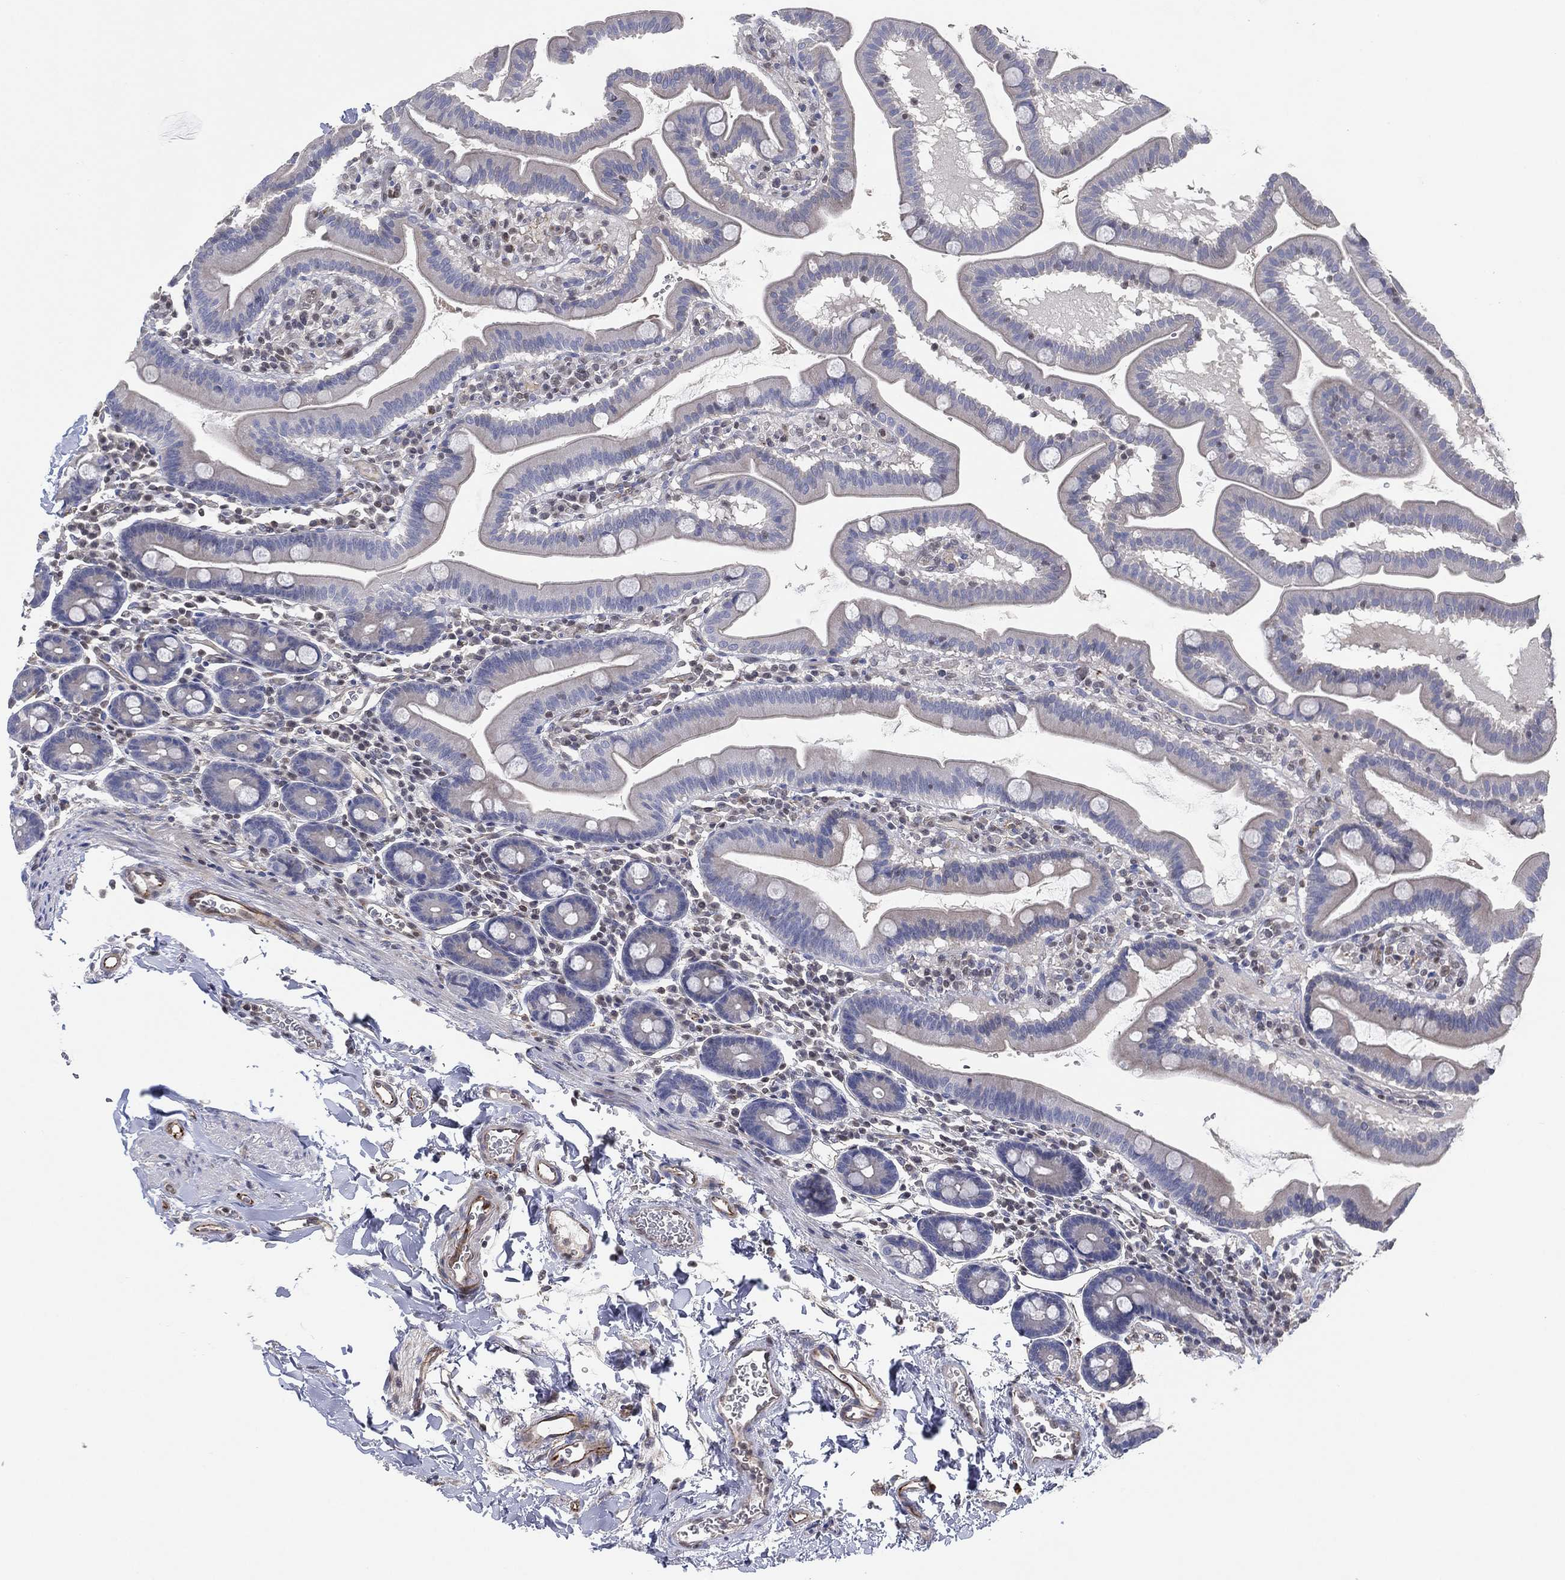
{"staining": {"intensity": "negative", "quantity": "none", "location": "none"}, "tissue": "duodenum", "cell_type": "Glandular cells", "image_type": "normal", "snomed": [{"axis": "morphology", "description": "Normal tissue, NOS"}, {"axis": "topography", "description": "Duodenum"}], "caption": "The histopathology image reveals no significant staining in glandular cells of duodenum.", "gene": "FLI1", "patient": {"sex": "male", "age": 59}}